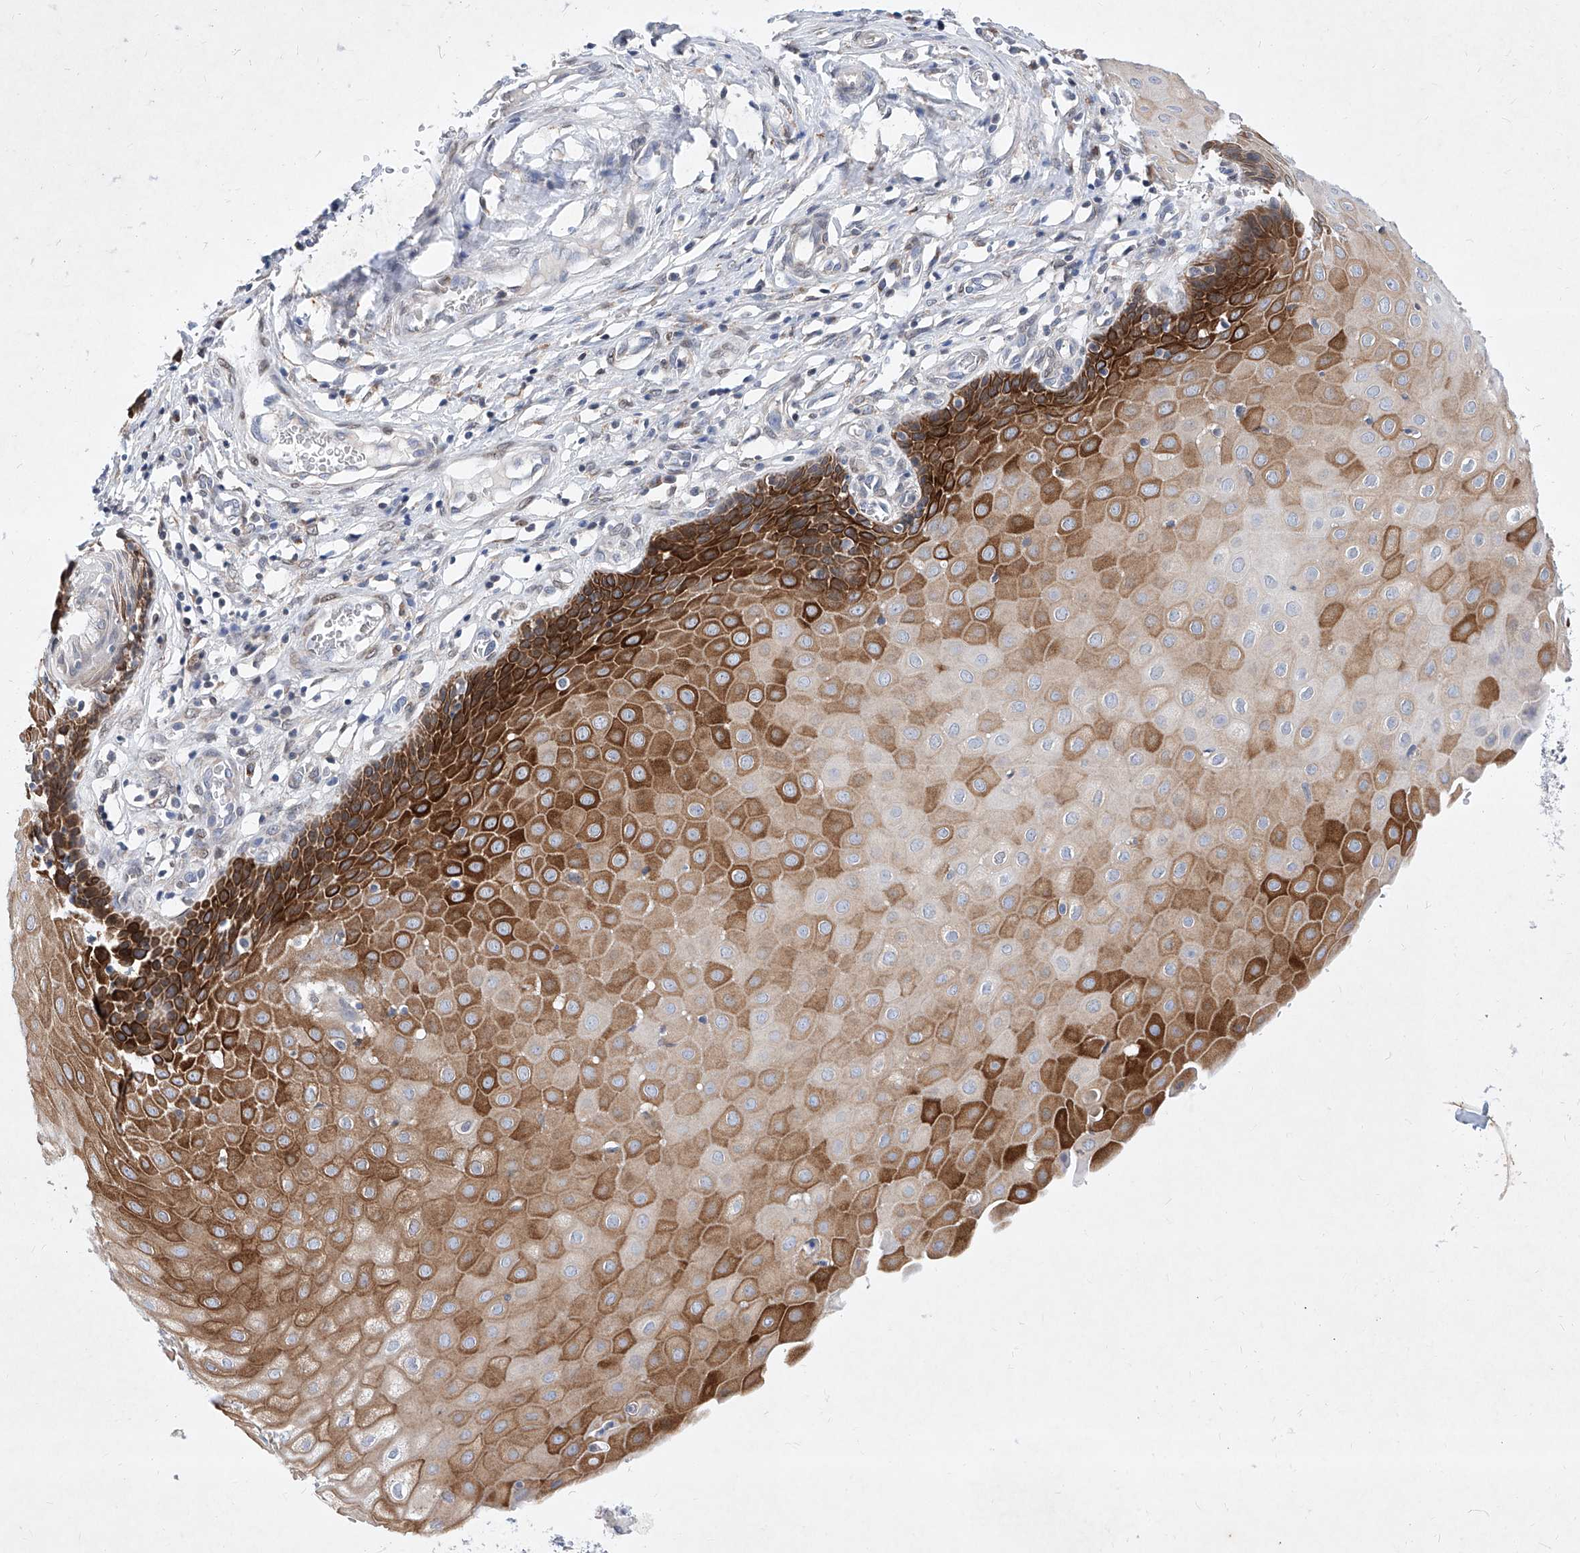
{"staining": {"intensity": "negative", "quantity": "none", "location": "none"}, "tissue": "cervix", "cell_type": "Glandular cells", "image_type": "normal", "snomed": [{"axis": "morphology", "description": "Normal tissue, NOS"}, {"axis": "topography", "description": "Cervix"}], "caption": "Immunohistochemical staining of benign cervix shows no significant expression in glandular cells. (Stains: DAB (3,3'-diaminobenzidine) immunohistochemistry with hematoxylin counter stain, Microscopy: brightfield microscopy at high magnification).", "gene": "MX2", "patient": {"sex": "female", "age": 55}}